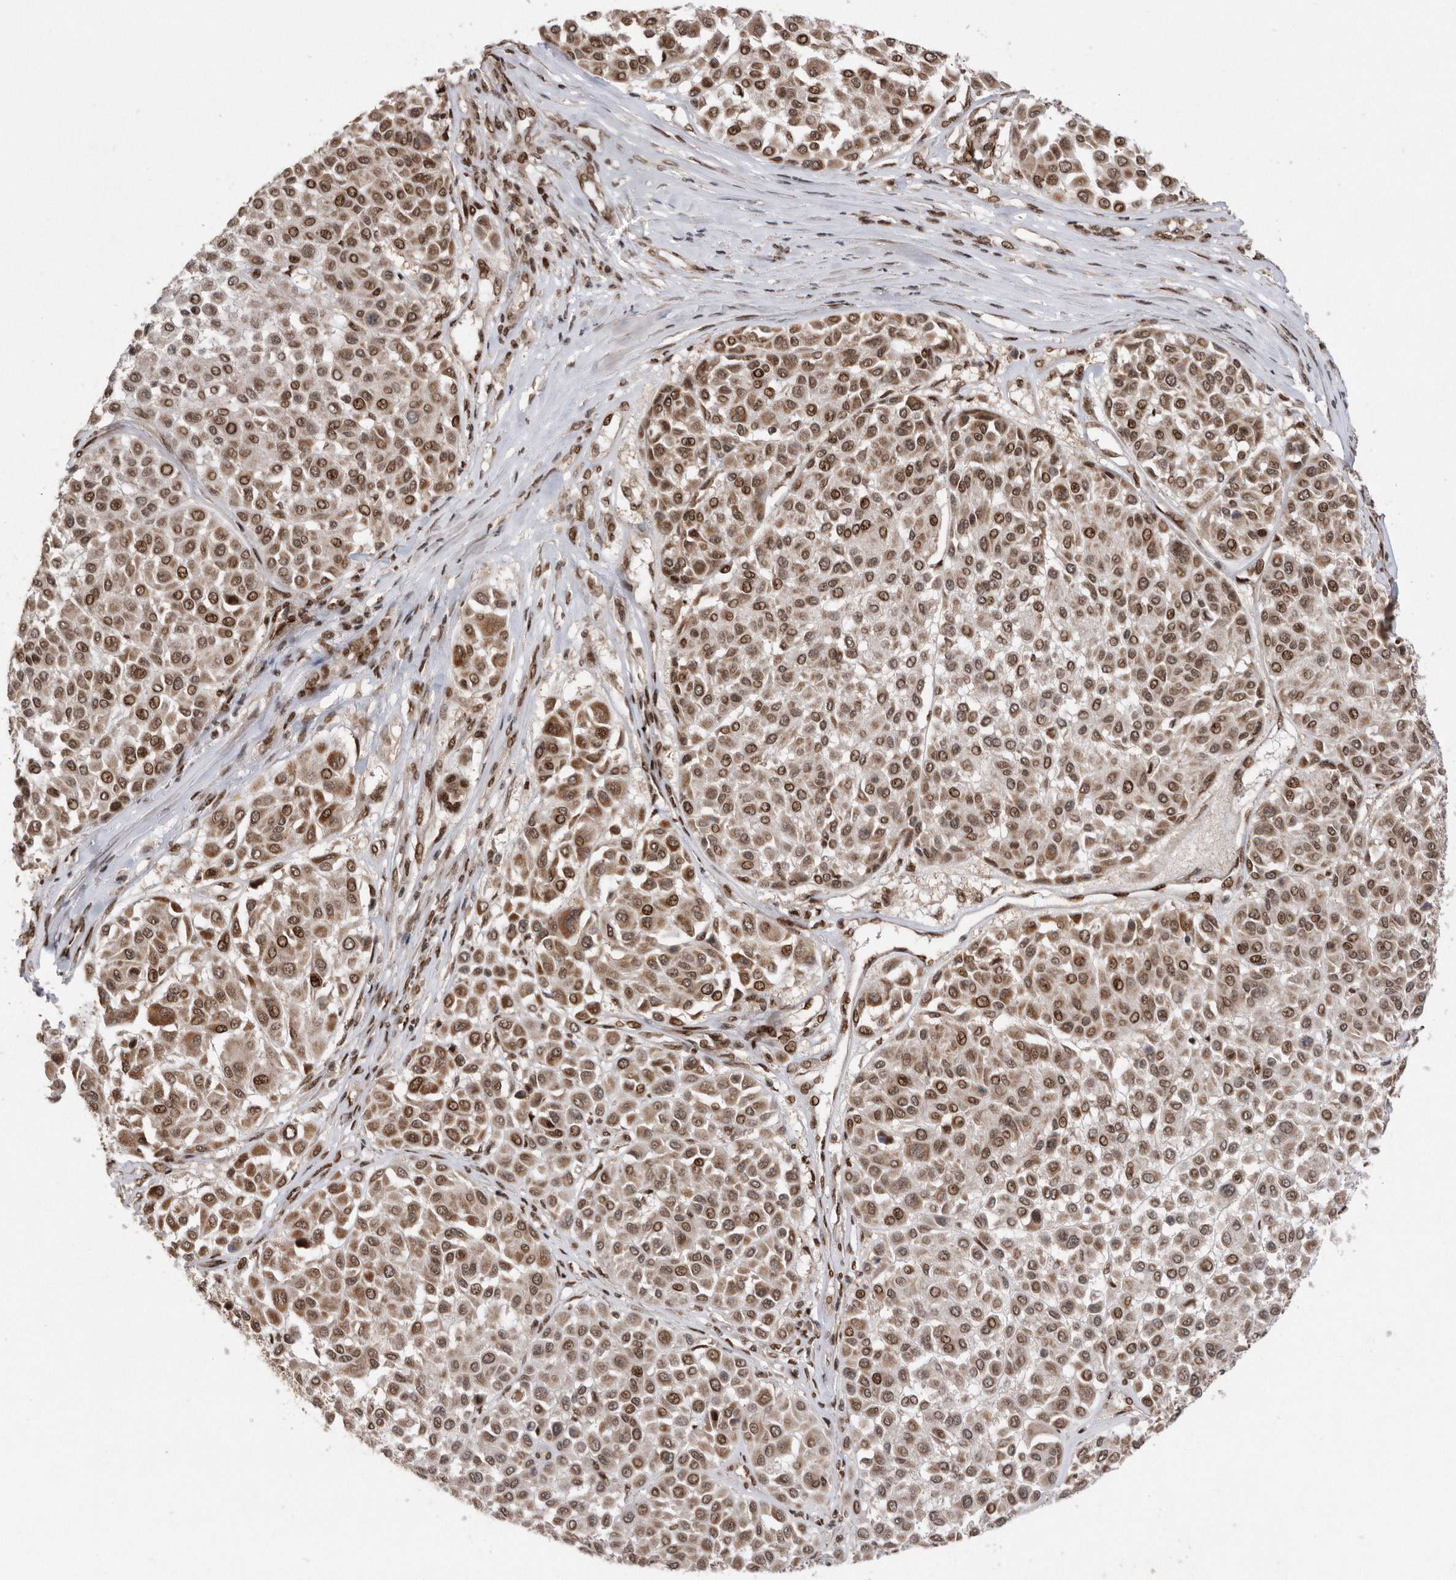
{"staining": {"intensity": "moderate", "quantity": ">75%", "location": "nuclear"}, "tissue": "melanoma", "cell_type": "Tumor cells", "image_type": "cancer", "snomed": [{"axis": "morphology", "description": "Malignant melanoma, Metastatic site"}, {"axis": "topography", "description": "Soft tissue"}], "caption": "IHC staining of malignant melanoma (metastatic site), which demonstrates medium levels of moderate nuclear expression in approximately >75% of tumor cells indicating moderate nuclear protein positivity. The staining was performed using DAB (brown) for protein detection and nuclei were counterstained in hematoxylin (blue).", "gene": "TDRD3", "patient": {"sex": "male", "age": 41}}